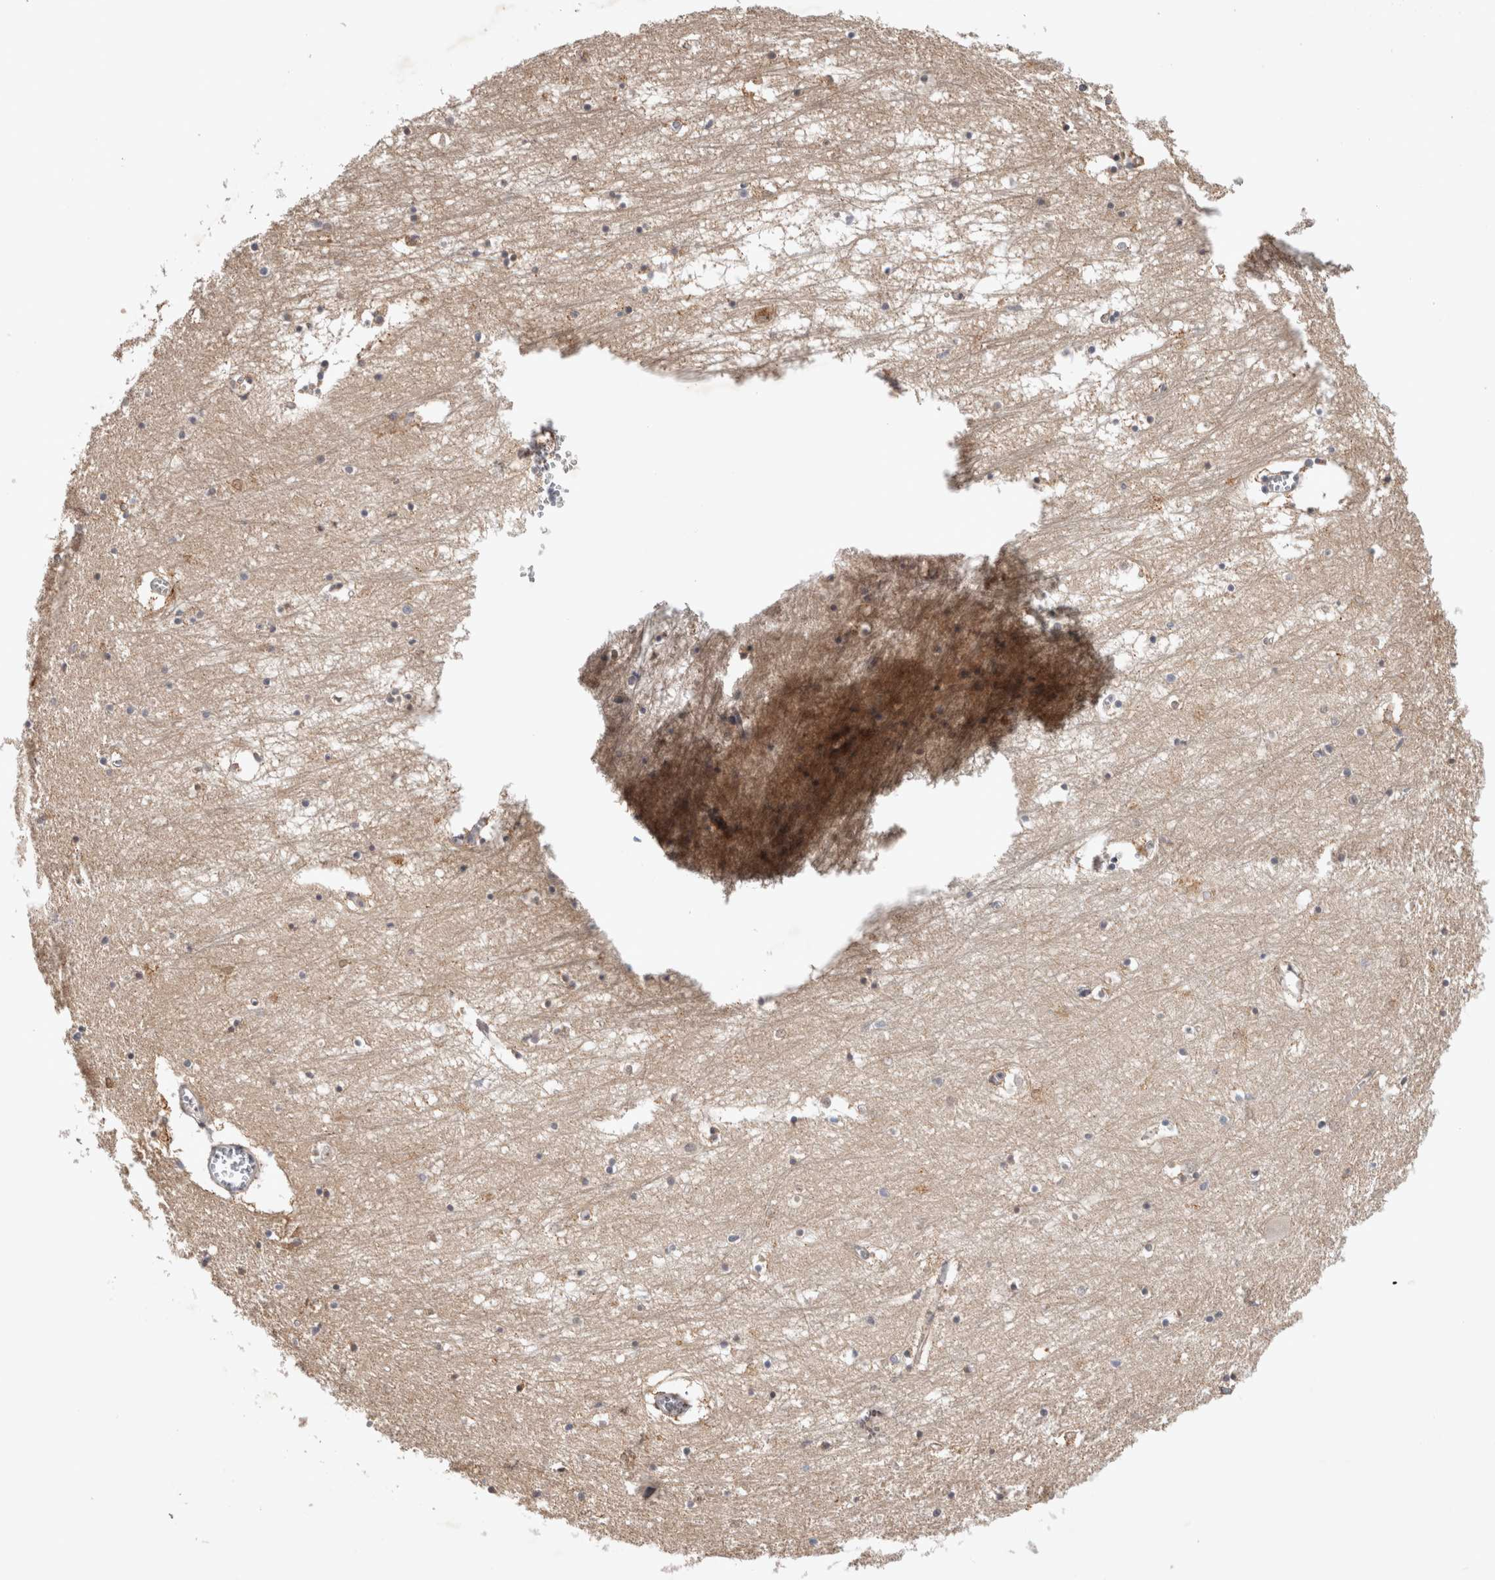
{"staining": {"intensity": "moderate", "quantity": "<25%", "location": "cytoplasmic/membranous,nuclear"}, "tissue": "hippocampus", "cell_type": "Glial cells", "image_type": "normal", "snomed": [{"axis": "morphology", "description": "Normal tissue, NOS"}, {"axis": "topography", "description": "Hippocampus"}], "caption": "A high-resolution histopathology image shows IHC staining of unremarkable hippocampus, which shows moderate cytoplasmic/membranous,nuclear positivity in approximately <25% of glial cells.", "gene": "HESX1", "patient": {"sex": "male", "age": 70}}